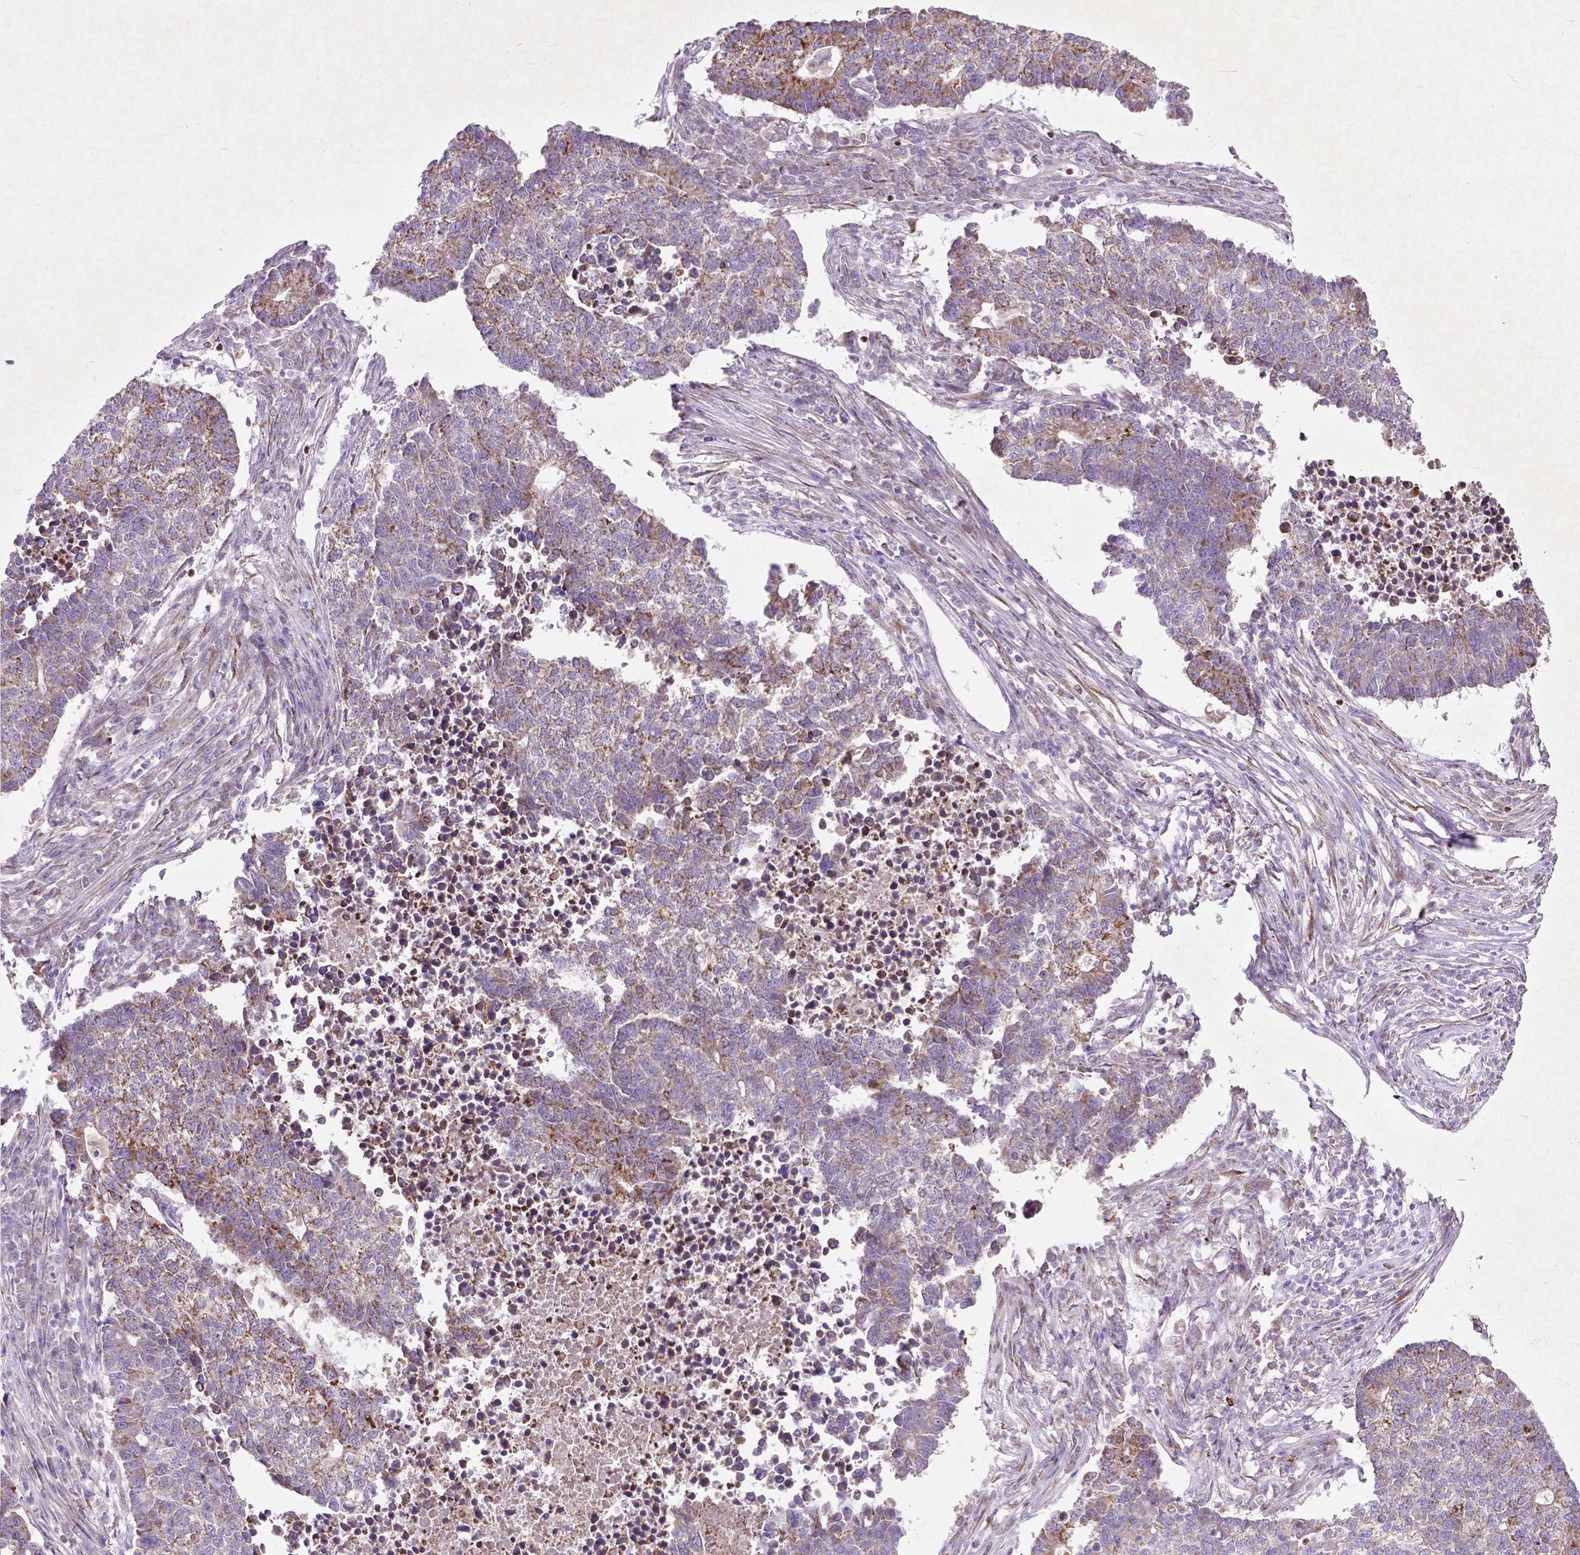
{"staining": {"intensity": "moderate", "quantity": "25%-75%", "location": "cytoplasmic/membranous"}, "tissue": "lung cancer", "cell_type": "Tumor cells", "image_type": "cancer", "snomed": [{"axis": "morphology", "description": "Adenocarcinoma, NOS"}, {"axis": "topography", "description": "Lung"}], "caption": "Lung adenocarcinoma stained with a protein marker shows moderate staining in tumor cells.", "gene": "THEGL", "patient": {"sex": "male", "age": 57}}